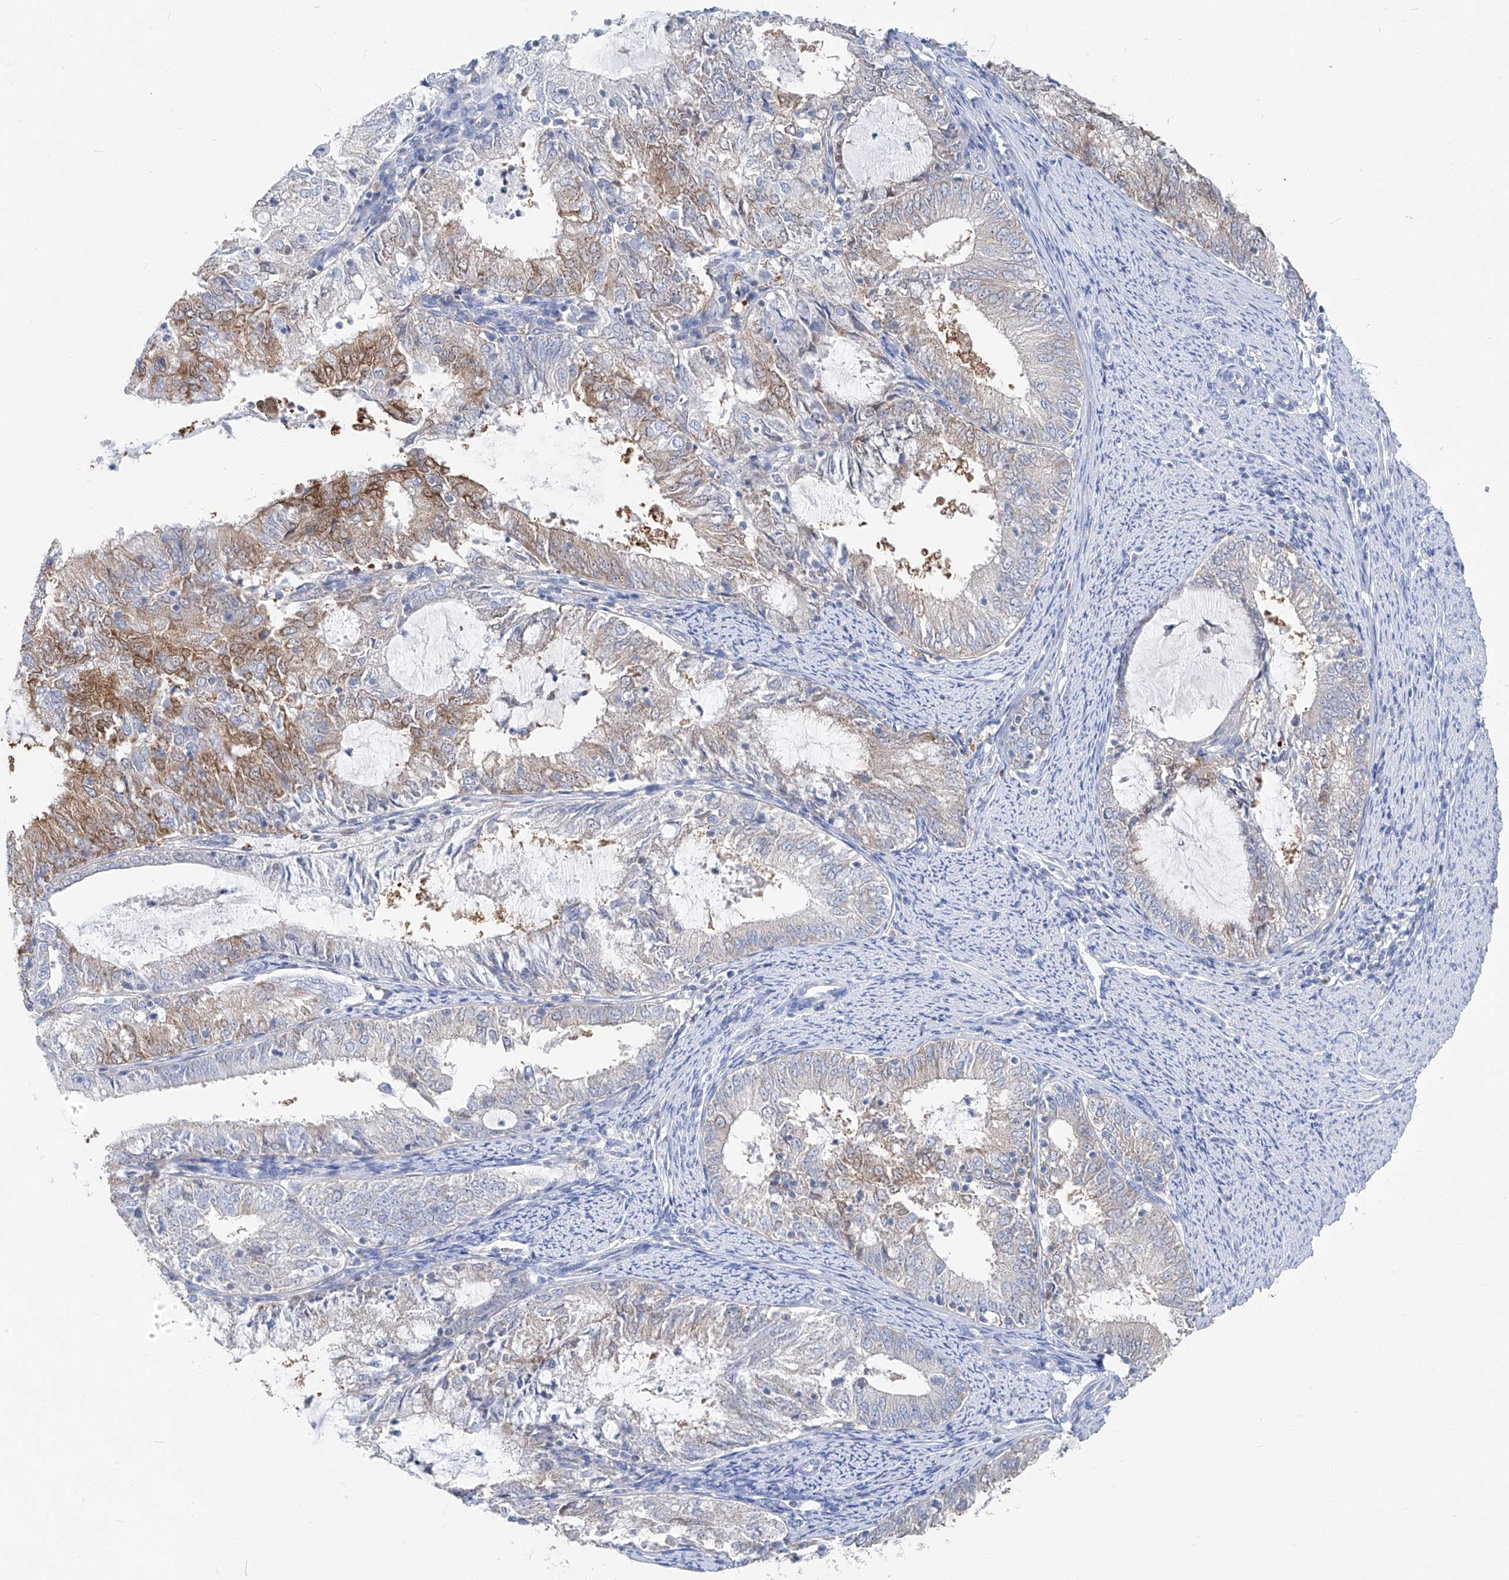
{"staining": {"intensity": "moderate", "quantity": "<25%", "location": "cytoplasmic/membranous"}, "tissue": "endometrial cancer", "cell_type": "Tumor cells", "image_type": "cancer", "snomed": [{"axis": "morphology", "description": "Adenocarcinoma, NOS"}, {"axis": "topography", "description": "Endometrium"}], "caption": "Endometrial cancer (adenocarcinoma) stained with a brown dye exhibits moderate cytoplasmic/membranous positive staining in about <25% of tumor cells.", "gene": "UFL1", "patient": {"sex": "female", "age": 57}}